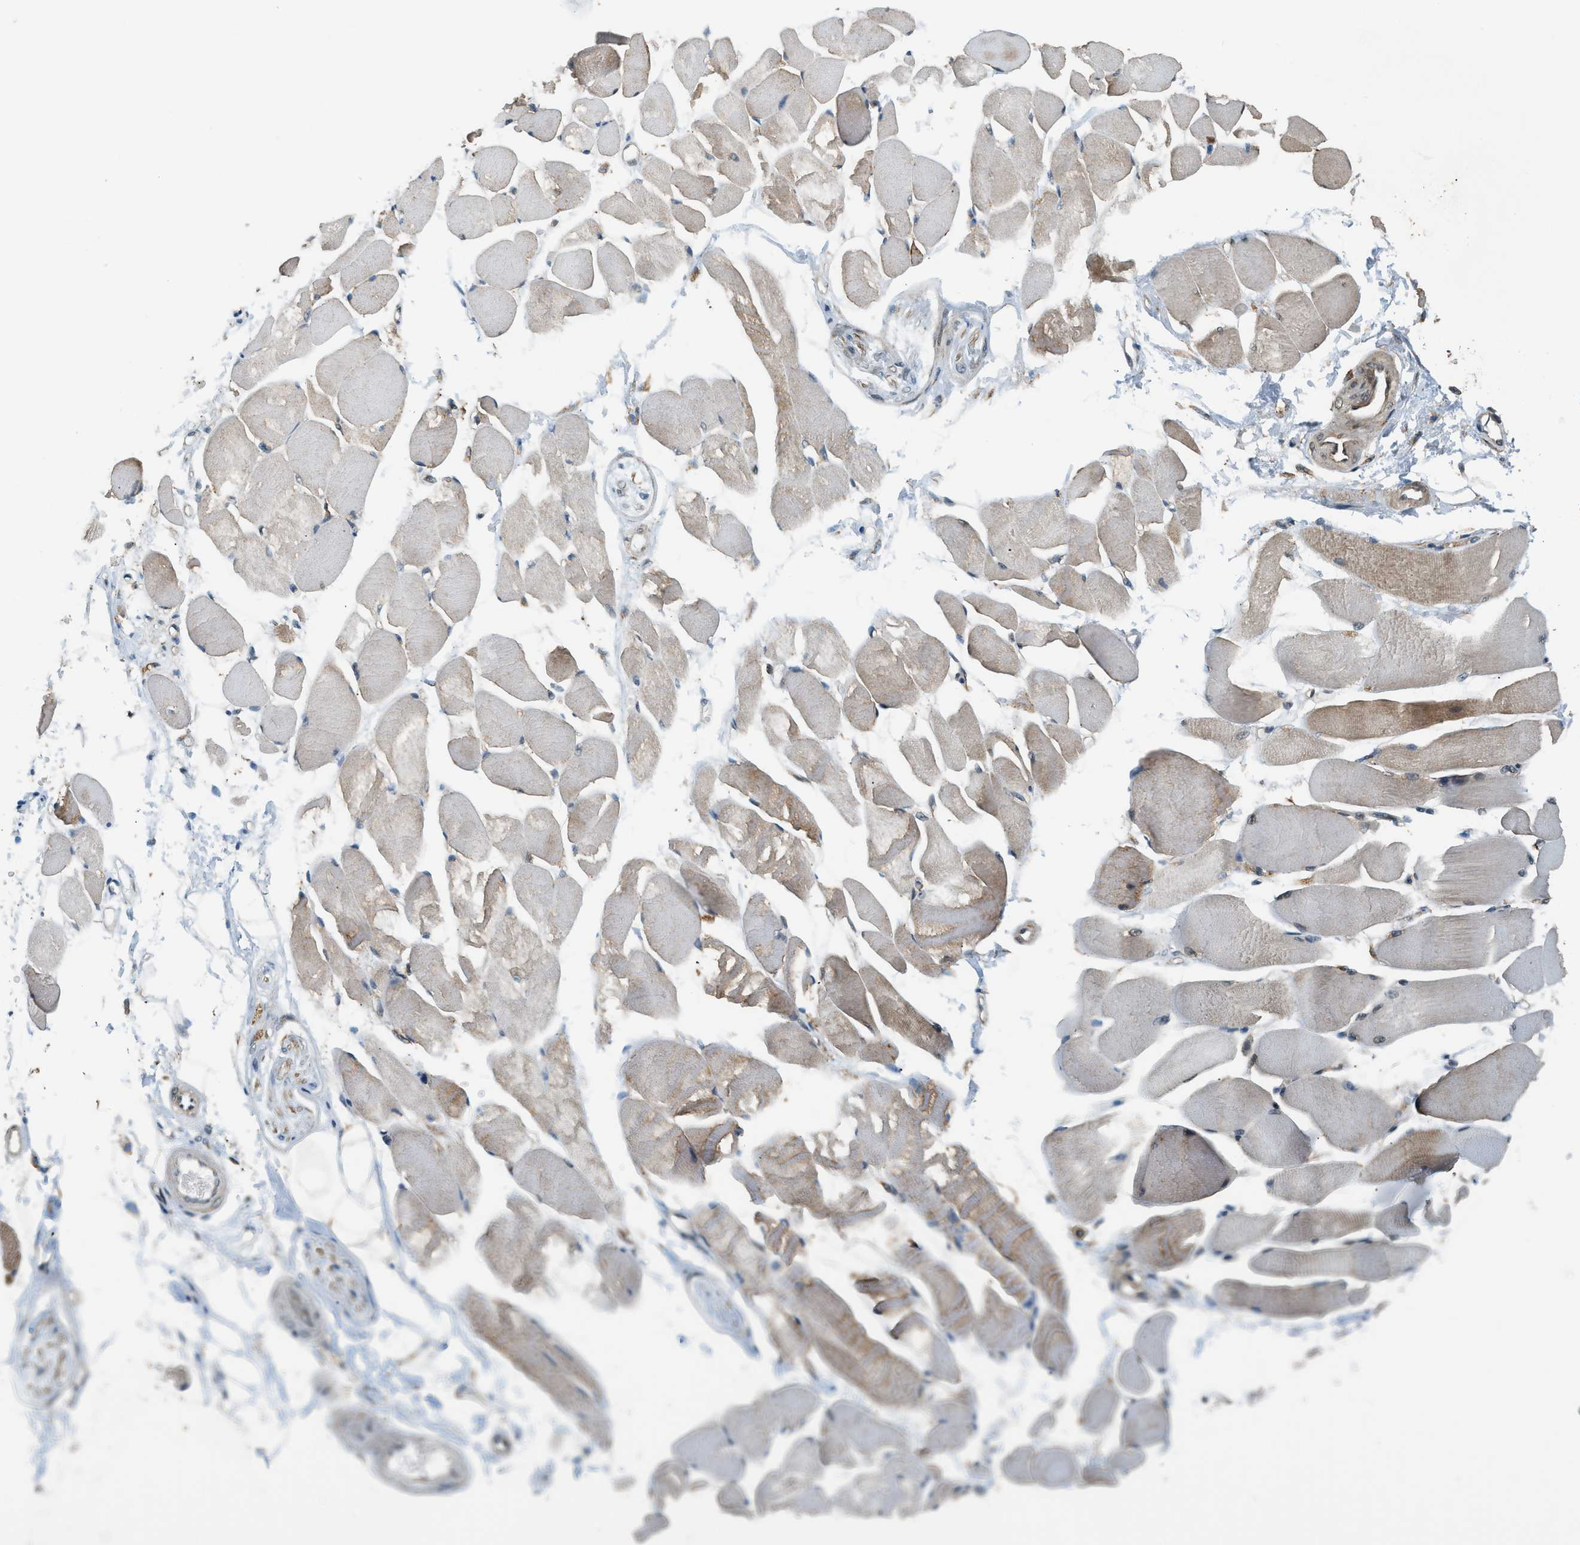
{"staining": {"intensity": "moderate", "quantity": "25%-75%", "location": "cytoplasmic/membranous"}, "tissue": "skeletal muscle", "cell_type": "Myocytes", "image_type": "normal", "snomed": [{"axis": "morphology", "description": "Normal tissue, NOS"}, {"axis": "topography", "description": "Skeletal muscle"}, {"axis": "topography", "description": "Peripheral nerve tissue"}], "caption": "An immunohistochemistry (IHC) photomicrograph of benign tissue is shown. Protein staining in brown labels moderate cytoplasmic/membranous positivity in skeletal muscle within myocytes. Nuclei are stained in blue.", "gene": "SEMA4D", "patient": {"sex": "female", "age": 84}}